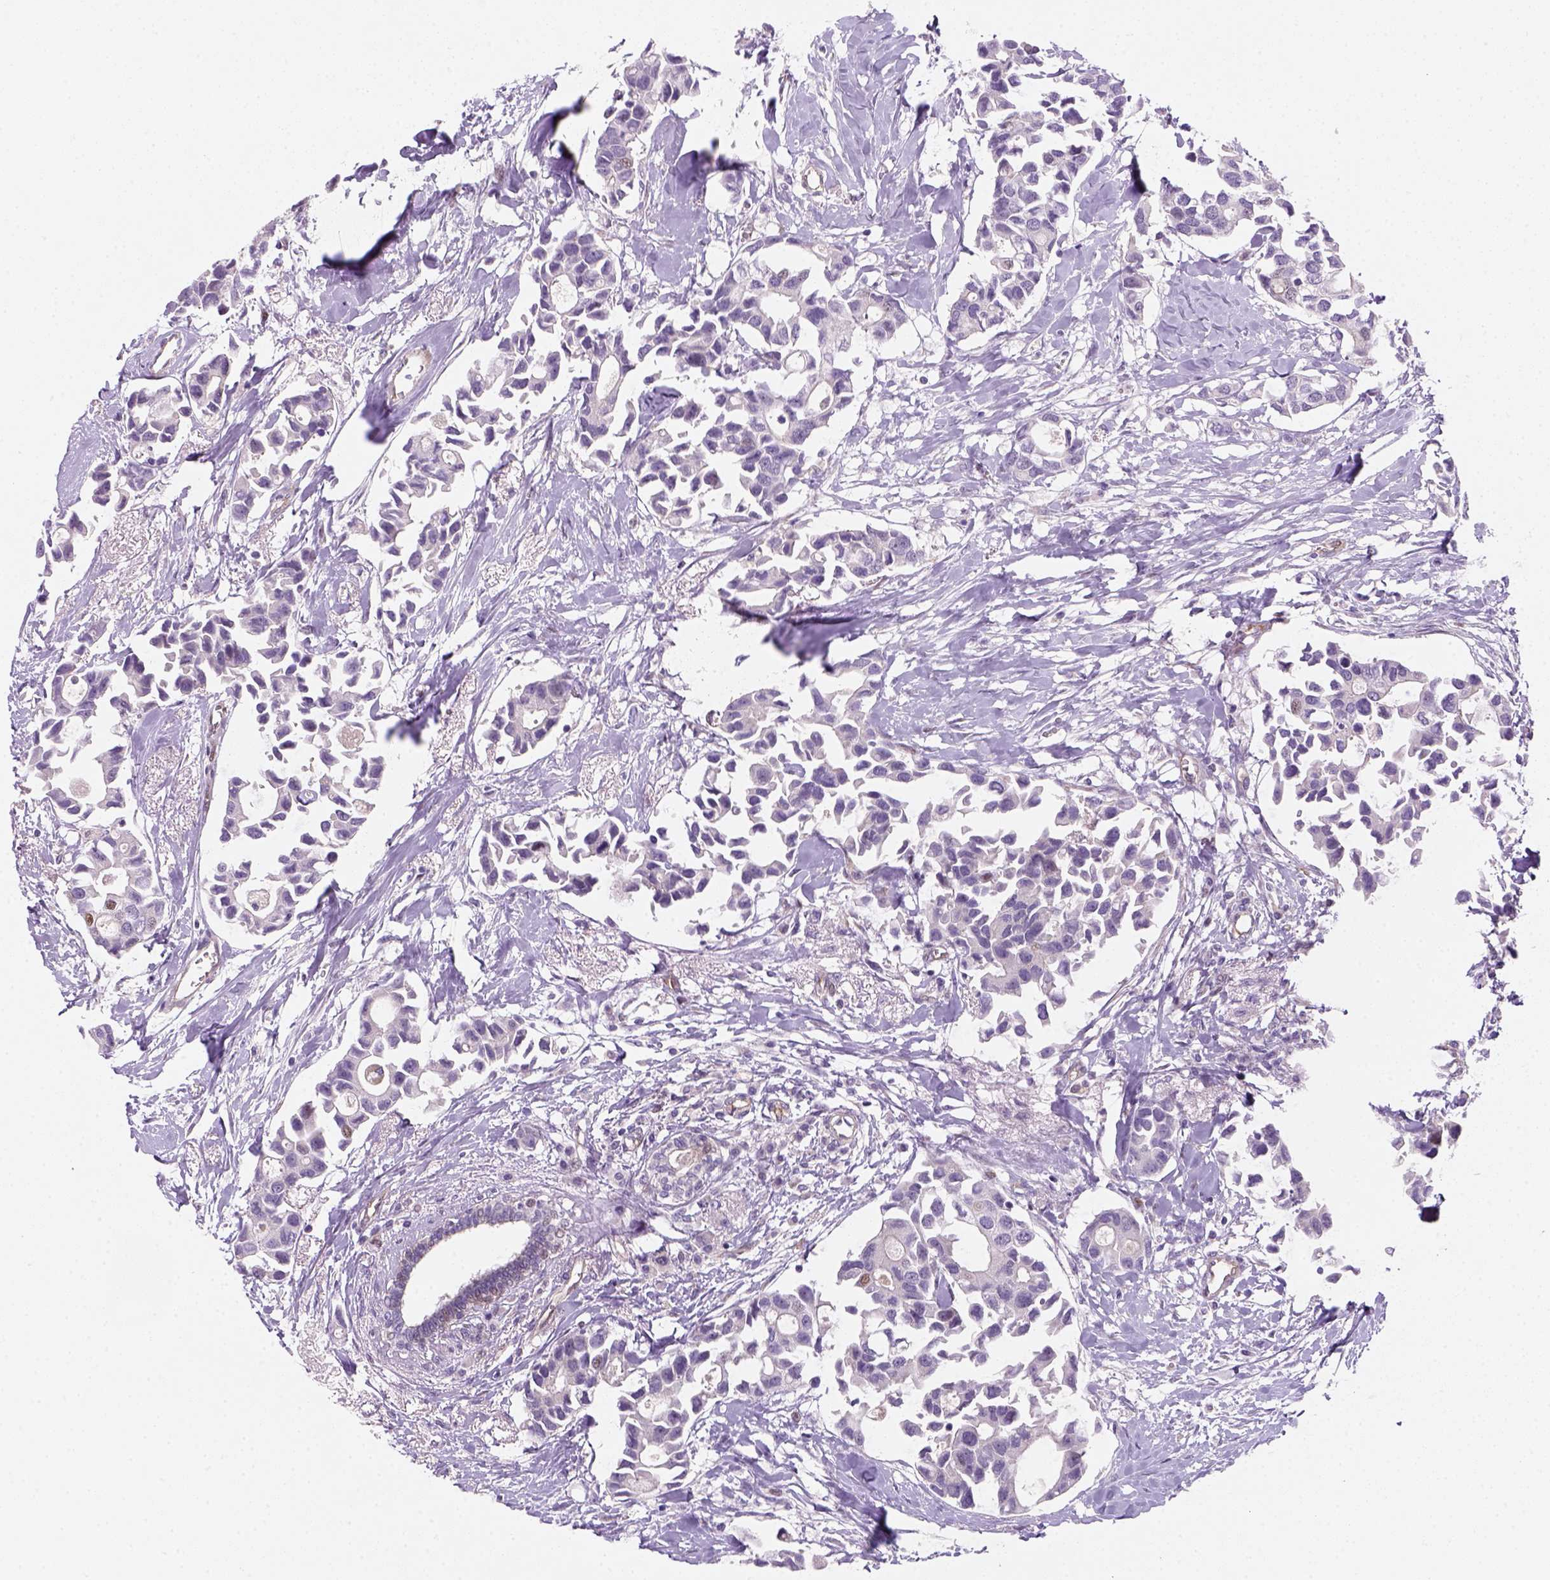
{"staining": {"intensity": "negative", "quantity": "none", "location": "none"}, "tissue": "breast cancer", "cell_type": "Tumor cells", "image_type": "cancer", "snomed": [{"axis": "morphology", "description": "Duct carcinoma"}, {"axis": "topography", "description": "Breast"}], "caption": "Tumor cells are negative for protein expression in human breast intraductal carcinoma. (Immunohistochemistry, brightfield microscopy, high magnification).", "gene": "VSTM5", "patient": {"sex": "female", "age": 83}}